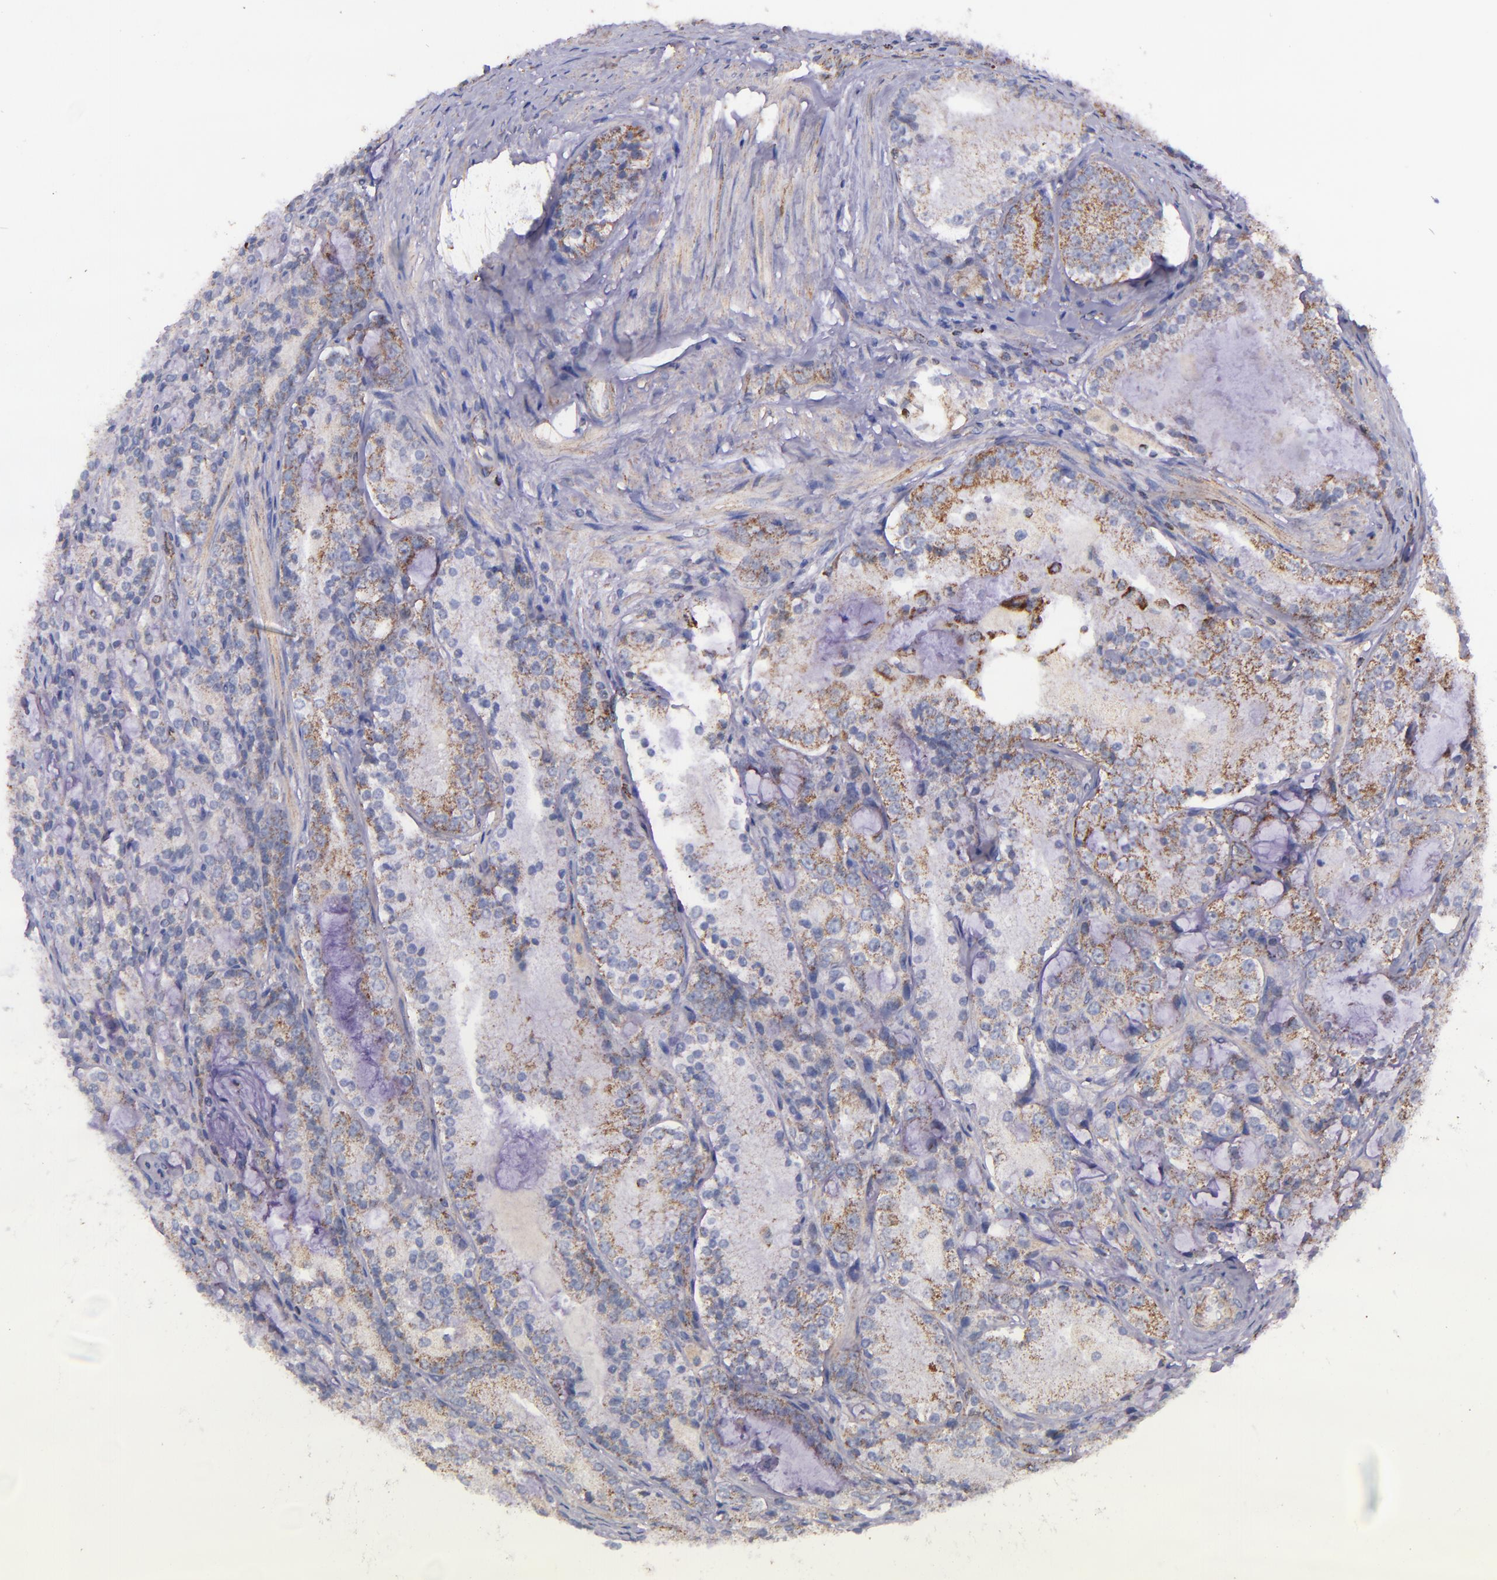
{"staining": {"intensity": "moderate", "quantity": "25%-75%", "location": "cytoplasmic/membranous"}, "tissue": "prostate cancer", "cell_type": "Tumor cells", "image_type": "cancer", "snomed": [{"axis": "morphology", "description": "Adenocarcinoma, High grade"}, {"axis": "topography", "description": "Prostate"}], "caption": "Adenocarcinoma (high-grade) (prostate) tissue reveals moderate cytoplasmic/membranous staining in about 25%-75% of tumor cells, visualized by immunohistochemistry. (DAB (3,3'-diaminobenzidine) IHC, brown staining for protein, blue staining for nuclei).", "gene": "IDH3G", "patient": {"sex": "male", "age": 63}}